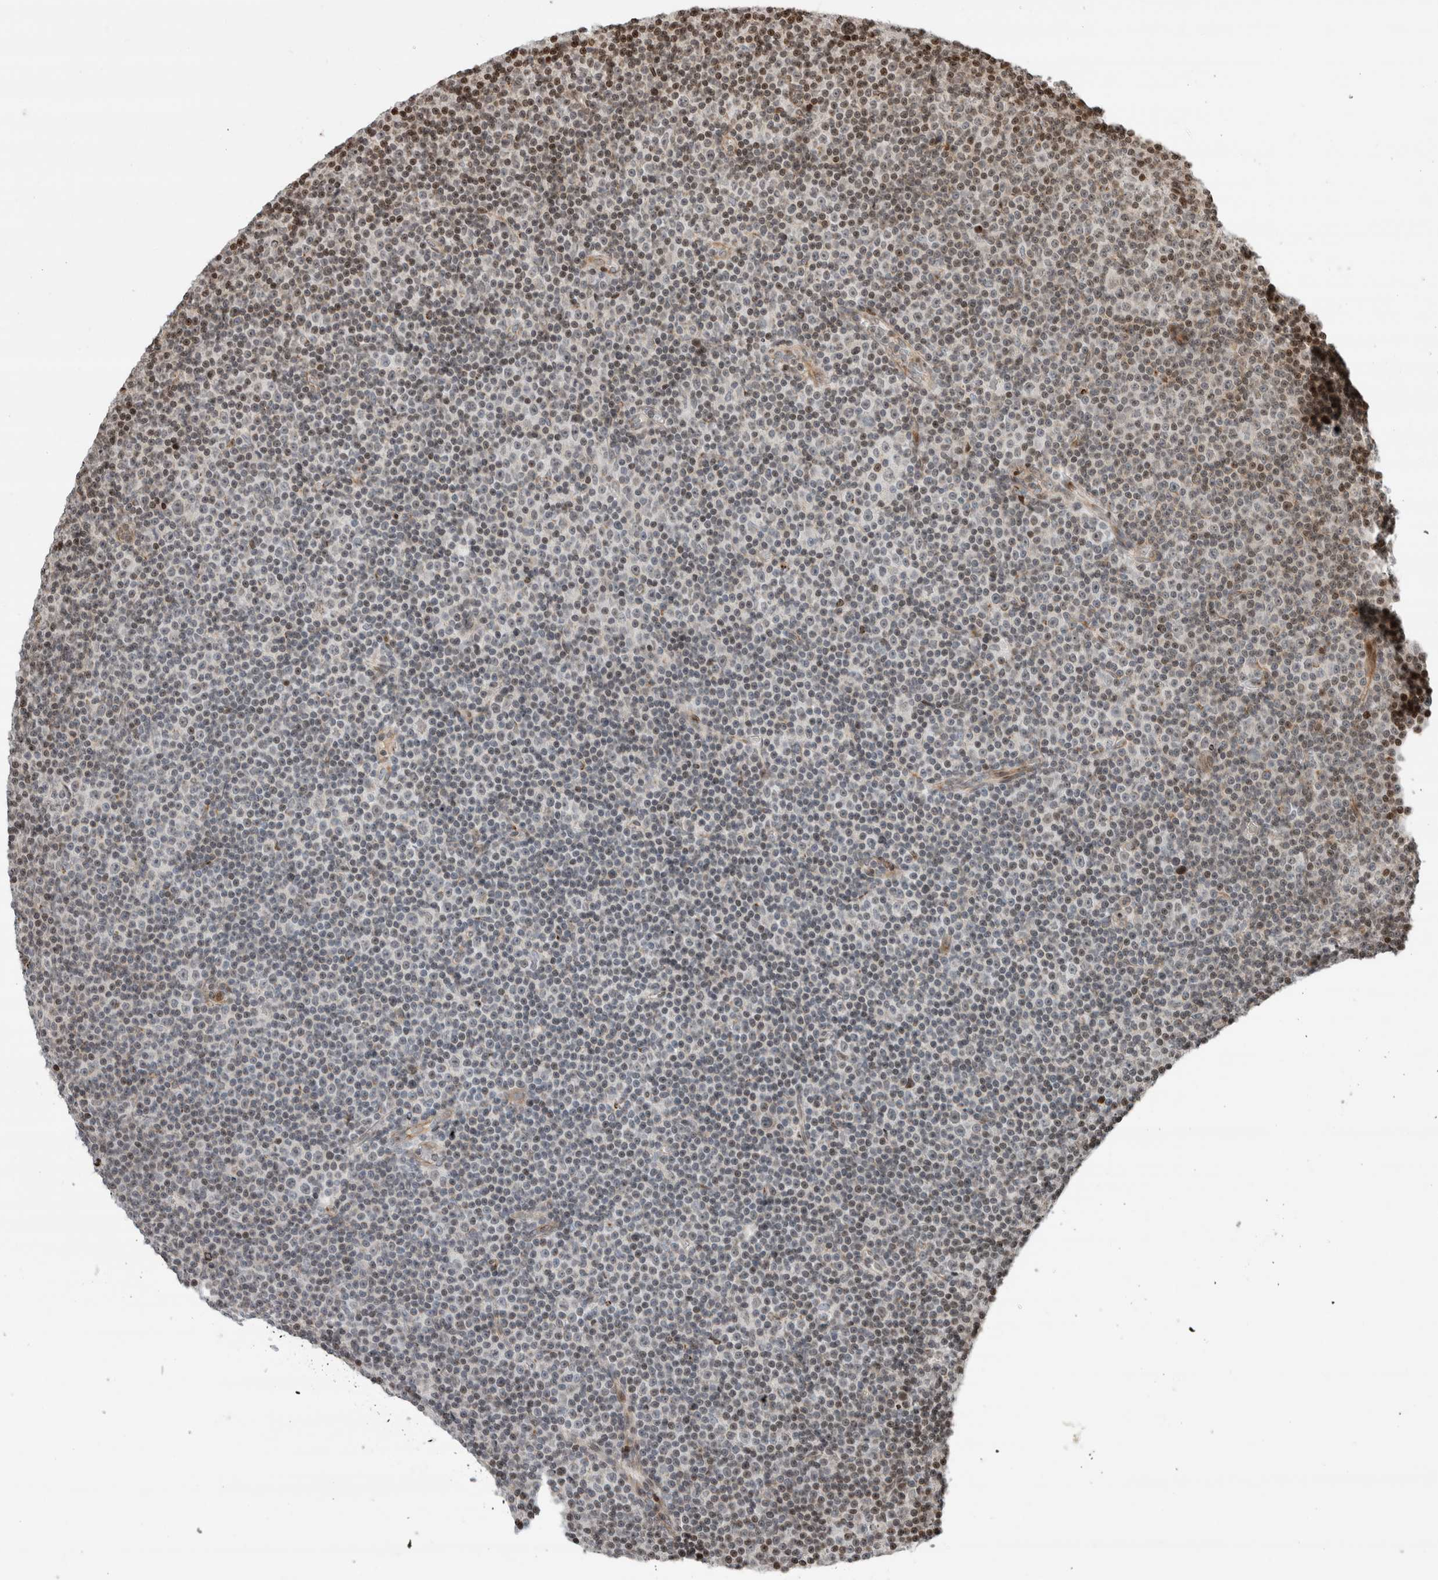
{"staining": {"intensity": "weak", "quantity": "25%-75%", "location": "nuclear"}, "tissue": "lymphoma", "cell_type": "Tumor cells", "image_type": "cancer", "snomed": [{"axis": "morphology", "description": "Malignant lymphoma, non-Hodgkin's type, Low grade"}, {"axis": "topography", "description": "Lymph node"}], "caption": "Human low-grade malignant lymphoma, non-Hodgkin's type stained with a protein marker displays weak staining in tumor cells.", "gene": "GINS4", "patient": {"sex": "female", "age": 67}}